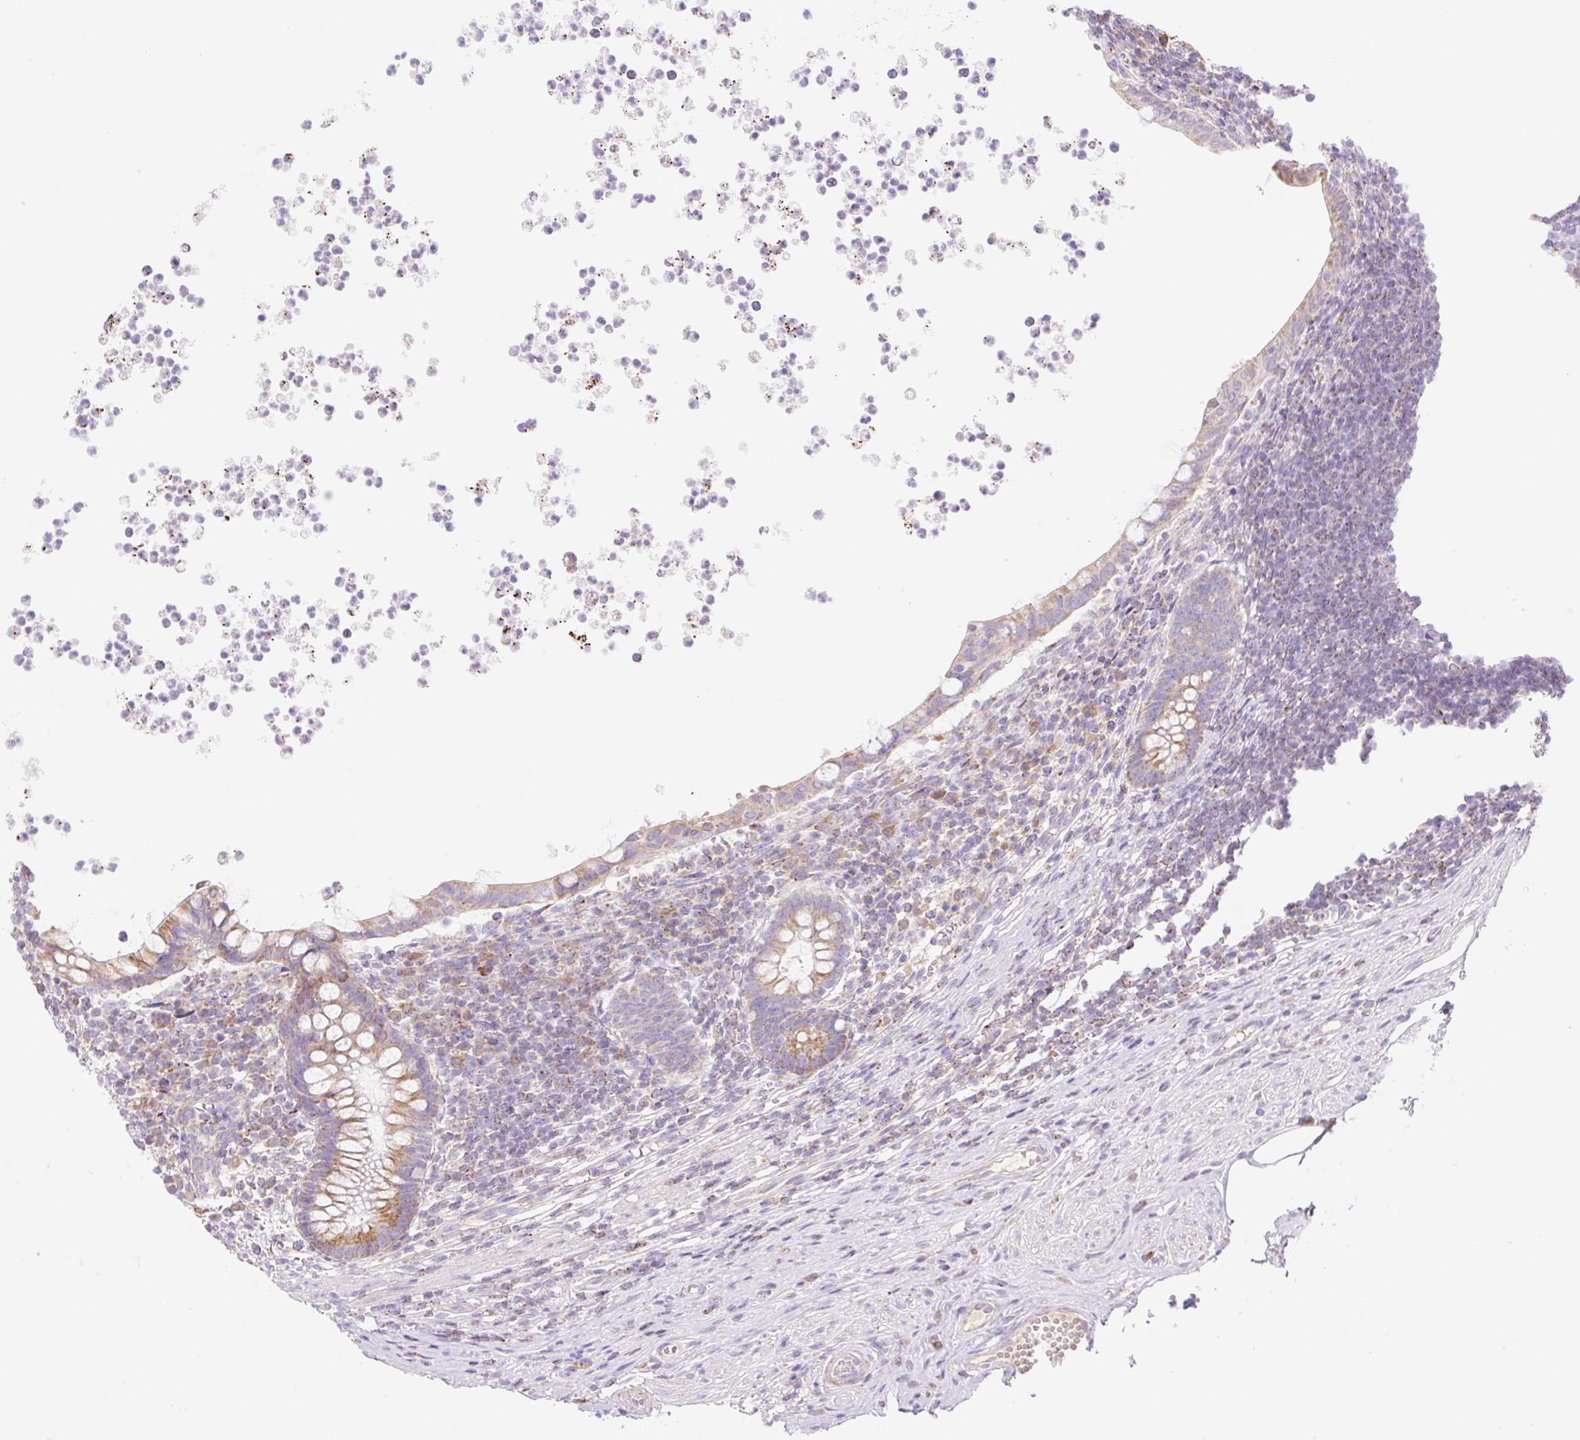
{"staining": {"intensity": "moderate", "quantity": ">75%", "location": "cytoplasmic/membranous"}, "tissue": "appendix", "cell_type": "Glandular cells", "image_type": "normal", "snomed": [{"axis": "morphology", "description": "Normal tissue, NOS"}, {"axis": "topography", "description": "Appendix"}], "caption": "Moderate cytoplasmic/membranous expression is identified in approximately >75% of glandular cells in normal appendix.", "gene": "ETNK2", "patient": {"sex": "female", "age": 56}}